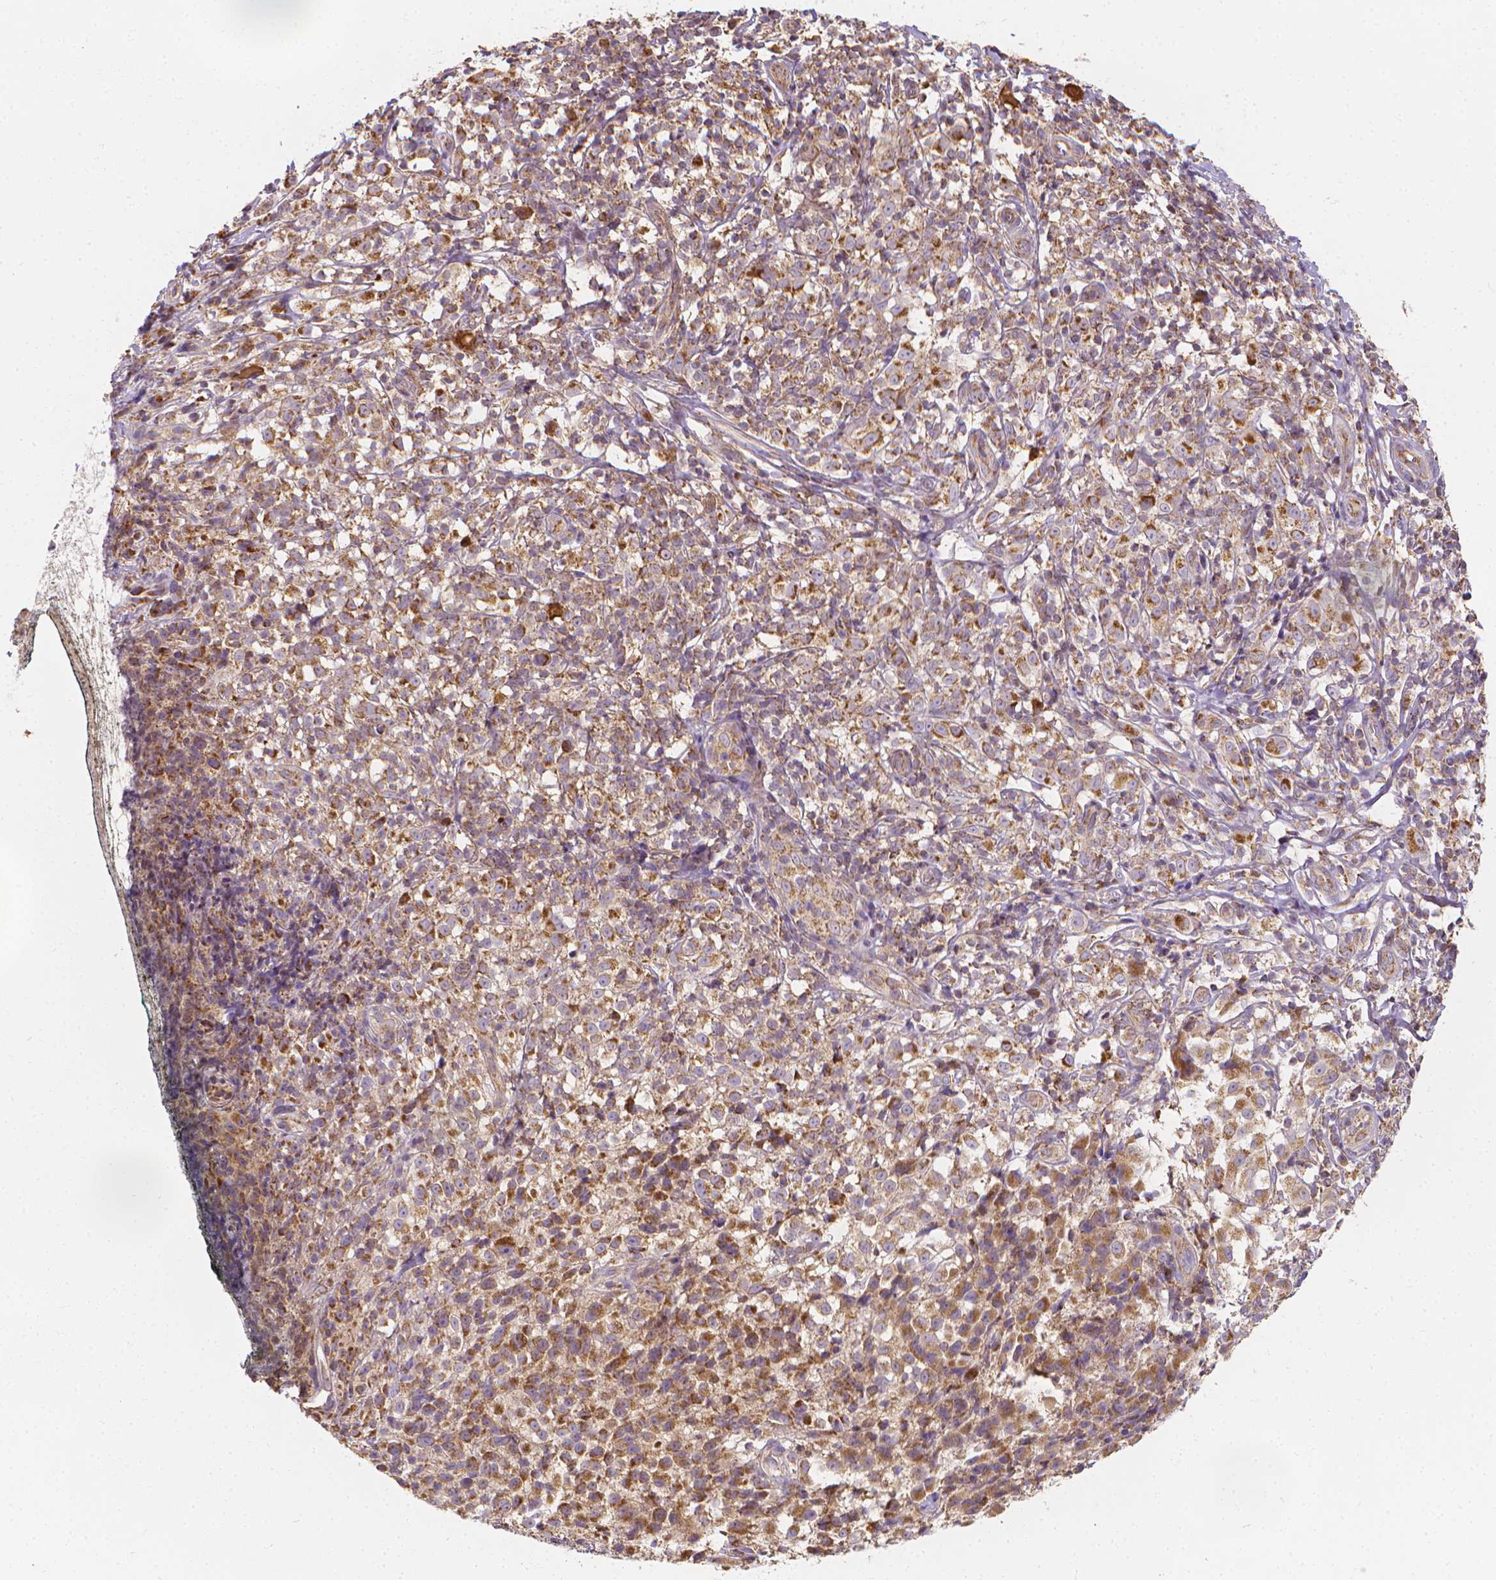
{"staining": {"intensity": "moderate", "quantity": ">75%", "location": "cytoplasmic/membranous"}, "tissue": "melanoma", "cell_type": "Tumor cells", "image_type": "cancer", "snomed": [{"axis": "morphology", "description": "Malignant melanoma, NOS"}, {"axis": "topography", "description": "Skin"}], "caption": "Brown immunohistochemical staining in human malignant melanoma reveals moderate cytoplasmic/membranous positivity in about >75% of tumor cells.", "gene": "SNCAIP", "patient": {"sex": "male", "age": 85}}